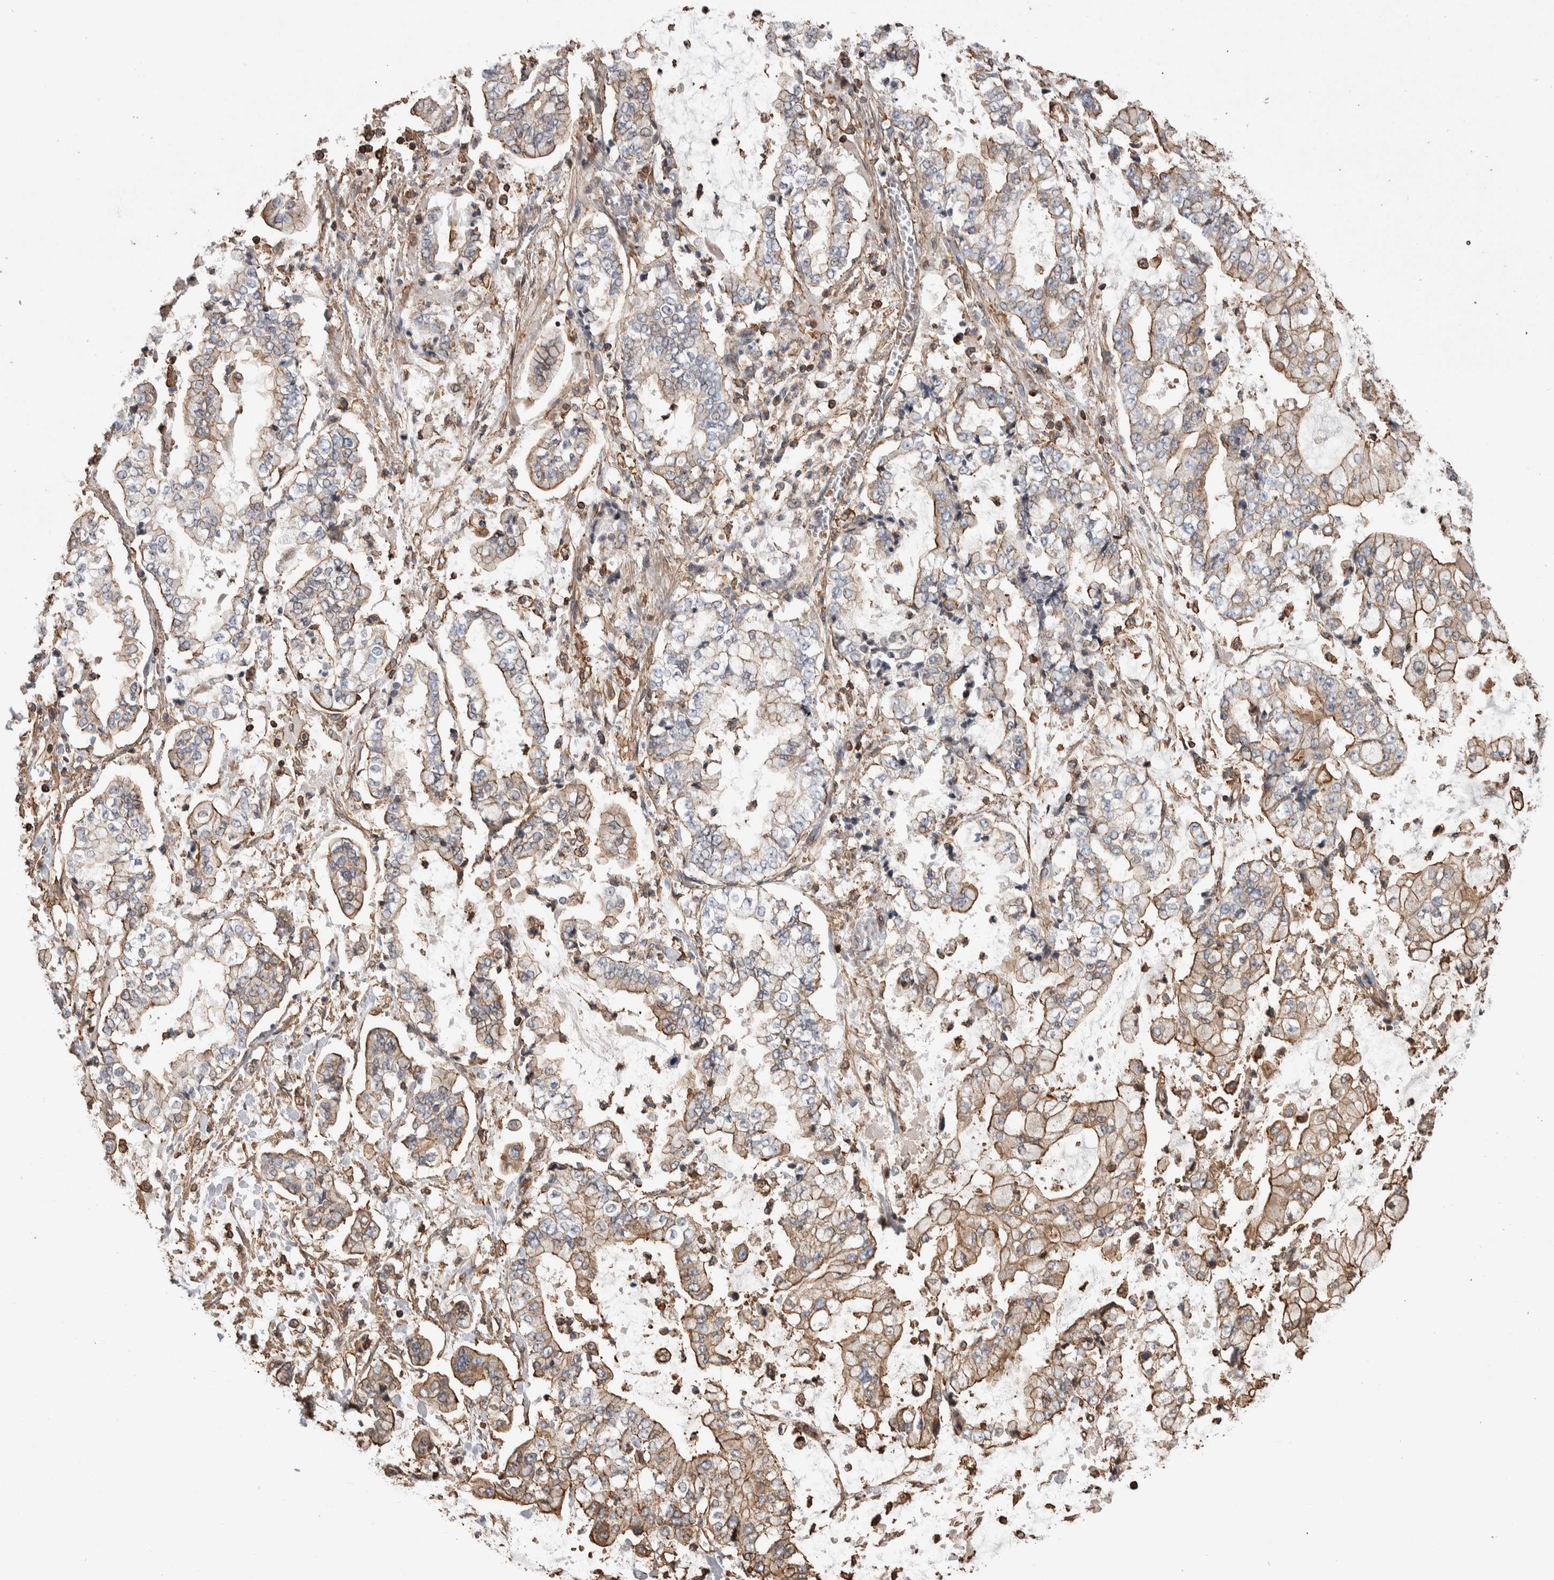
{"staining": {"intensity": "weak", "quantity": ">75%", "location": "cytoplasmic/membranous"}, "tissue": "stomach cancer", "cell_type": "Tumor cells", "image_type": "cancer", "snomed": [{"axis": "morphology", "description": "Adenocarcinoma, NOS"}, {"axis": "topography", "description": "Stomach"}], "caption": "Immunohistochemistry (IHC) micrograph of adenocarcinoma (stomach) stained for a protein (brown), which displays low levels of weak cytoplasmic/membranous expression in approximately >75% of tumor cells.", "gene": "ENPP2", "patient": {"sex": "male", "age": 76}}